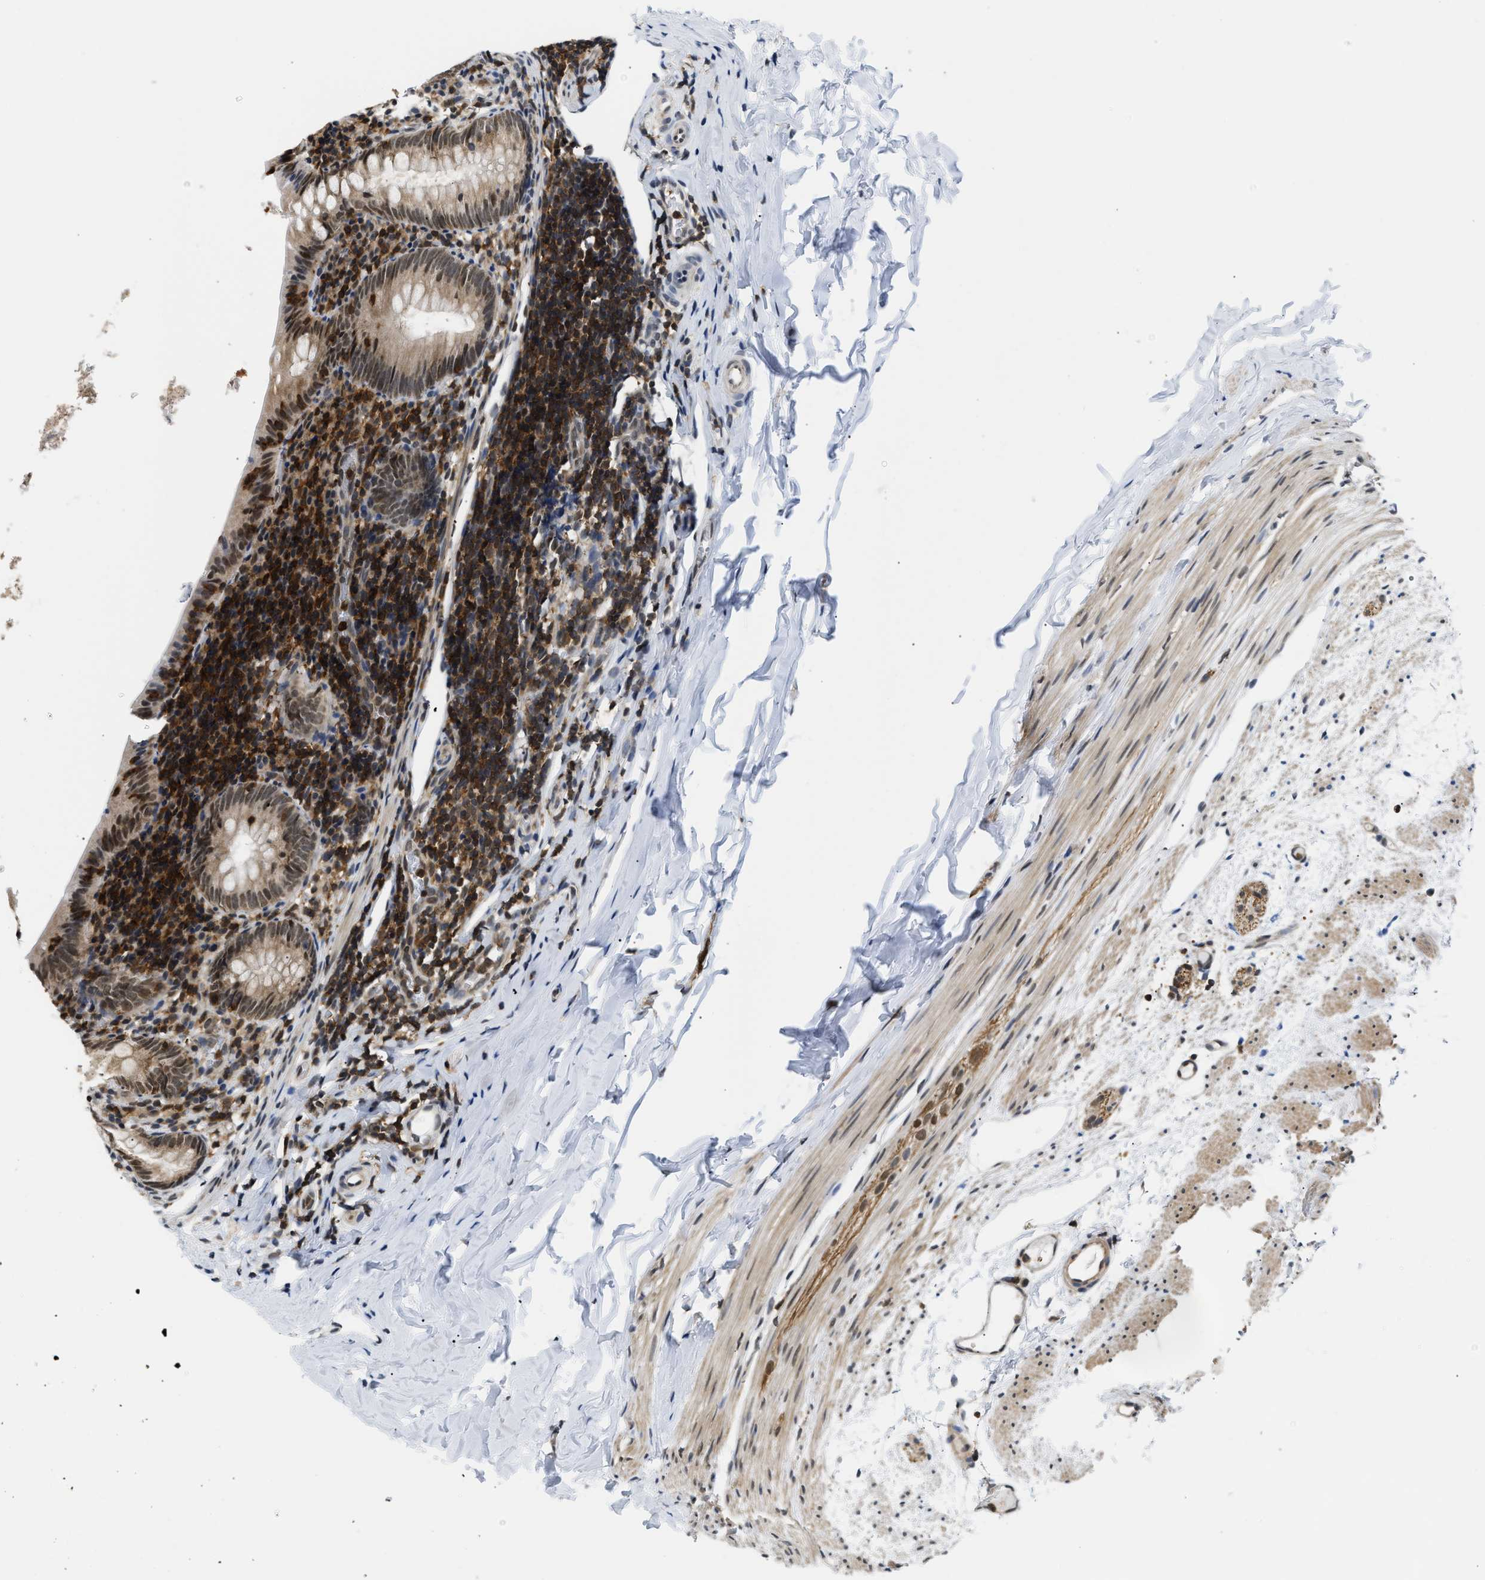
{"staining": {"intensity": "strong", "quantity": "25%-75%", "location": "cytoplasmic/membranous,nuclear"}, "tissue": "appendix", "cell_type": "Glandular cells", "image_type": "normal", "snomed": [{"axis": "morphology", "description": "Normal tissue, NOS"}, {"axis": "topography", "description": "Appendix"}], "caption": "DAB (3,3'-diaminobenzidine) immunohistochemical staining of benign human appendix demonstrates strong cytoplasmic/membranous,nuclear protein expression in about 25%-75% of glandular cells.", "gene": "STK10", "patient": {"sex": "female", "age": 10}}